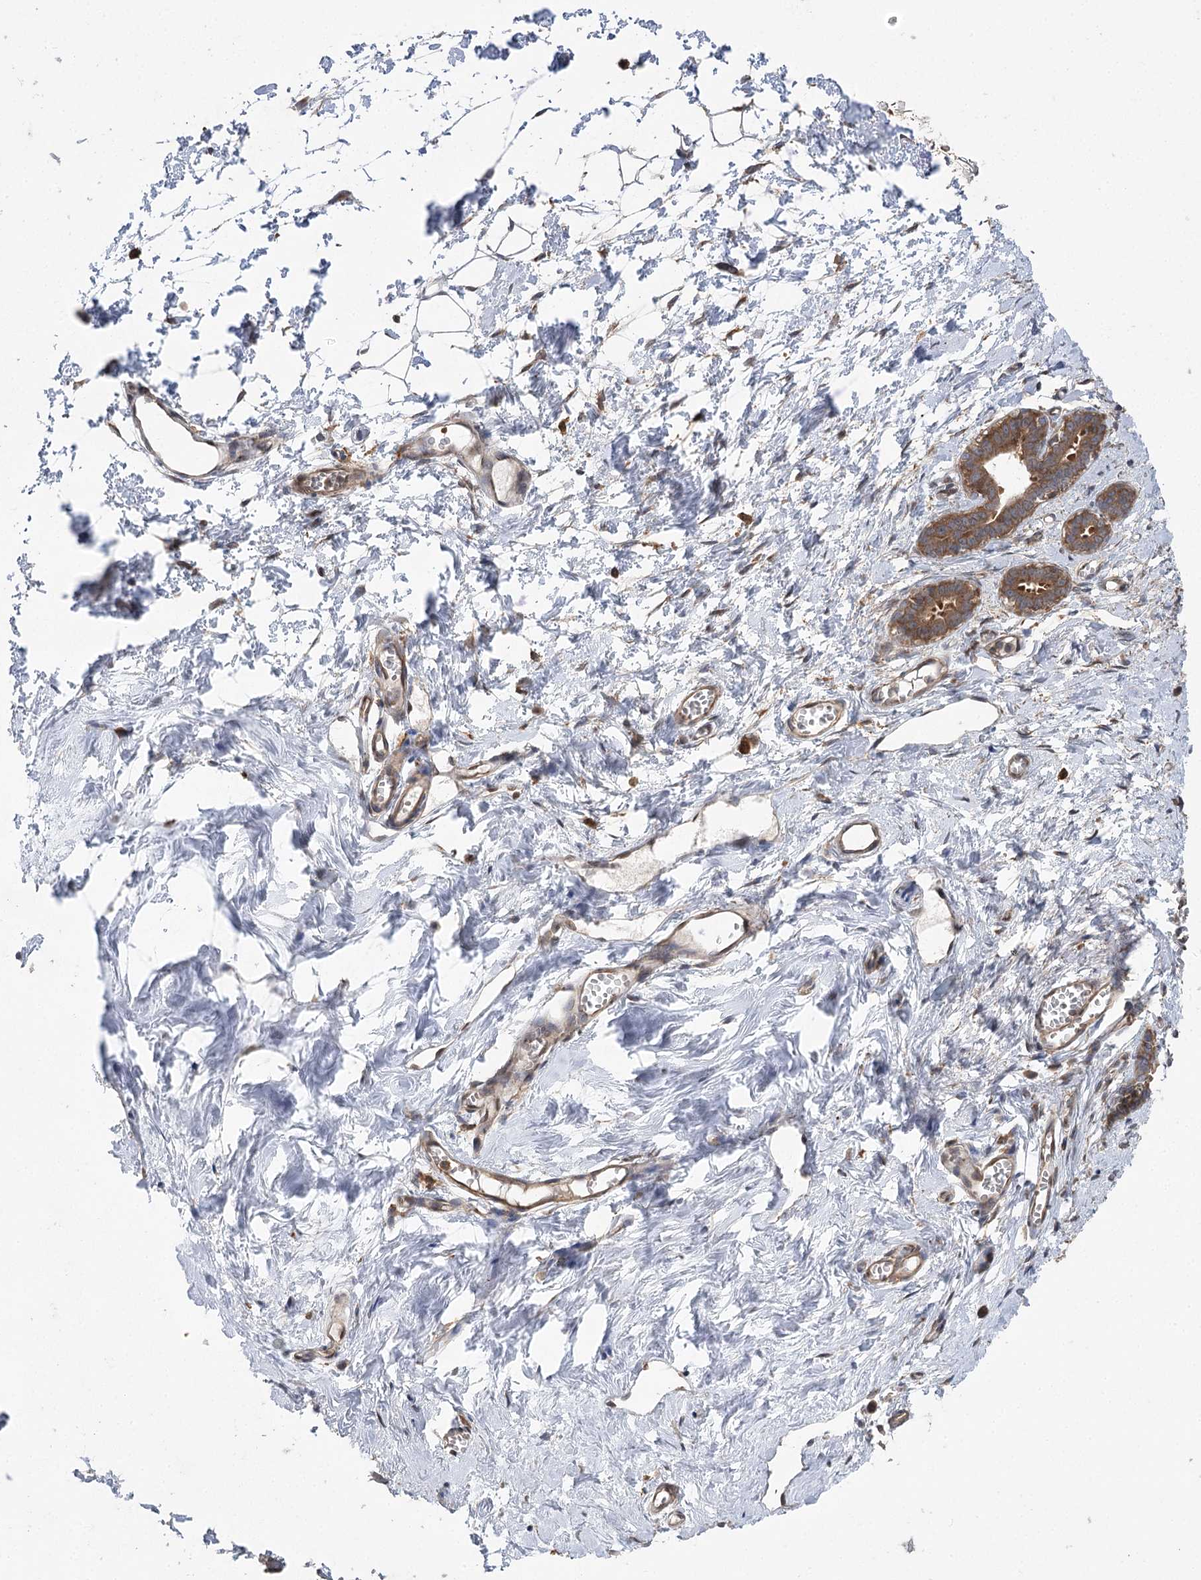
{"staining": {"intensity": "negative", "quantity": "none", "location": "none"}, "tissue": "breast", "cell_type": "Adipocytes", "image_type": "normal", "snomed": [{"axis": "morphology", "description": "Normal tissue, NOS"}, {"axis": "topography", "description": "Breast"}], "caption": "Photomicrograph shows no protein positivity in adipocytes of benign breast. (DAB (3,3'-diaminobenzidine) immunohistochemistry (IHC) with hematoxylin counter stain).", "gene": "C12orf4", "patient": {"sex": "female", "age": 27}}